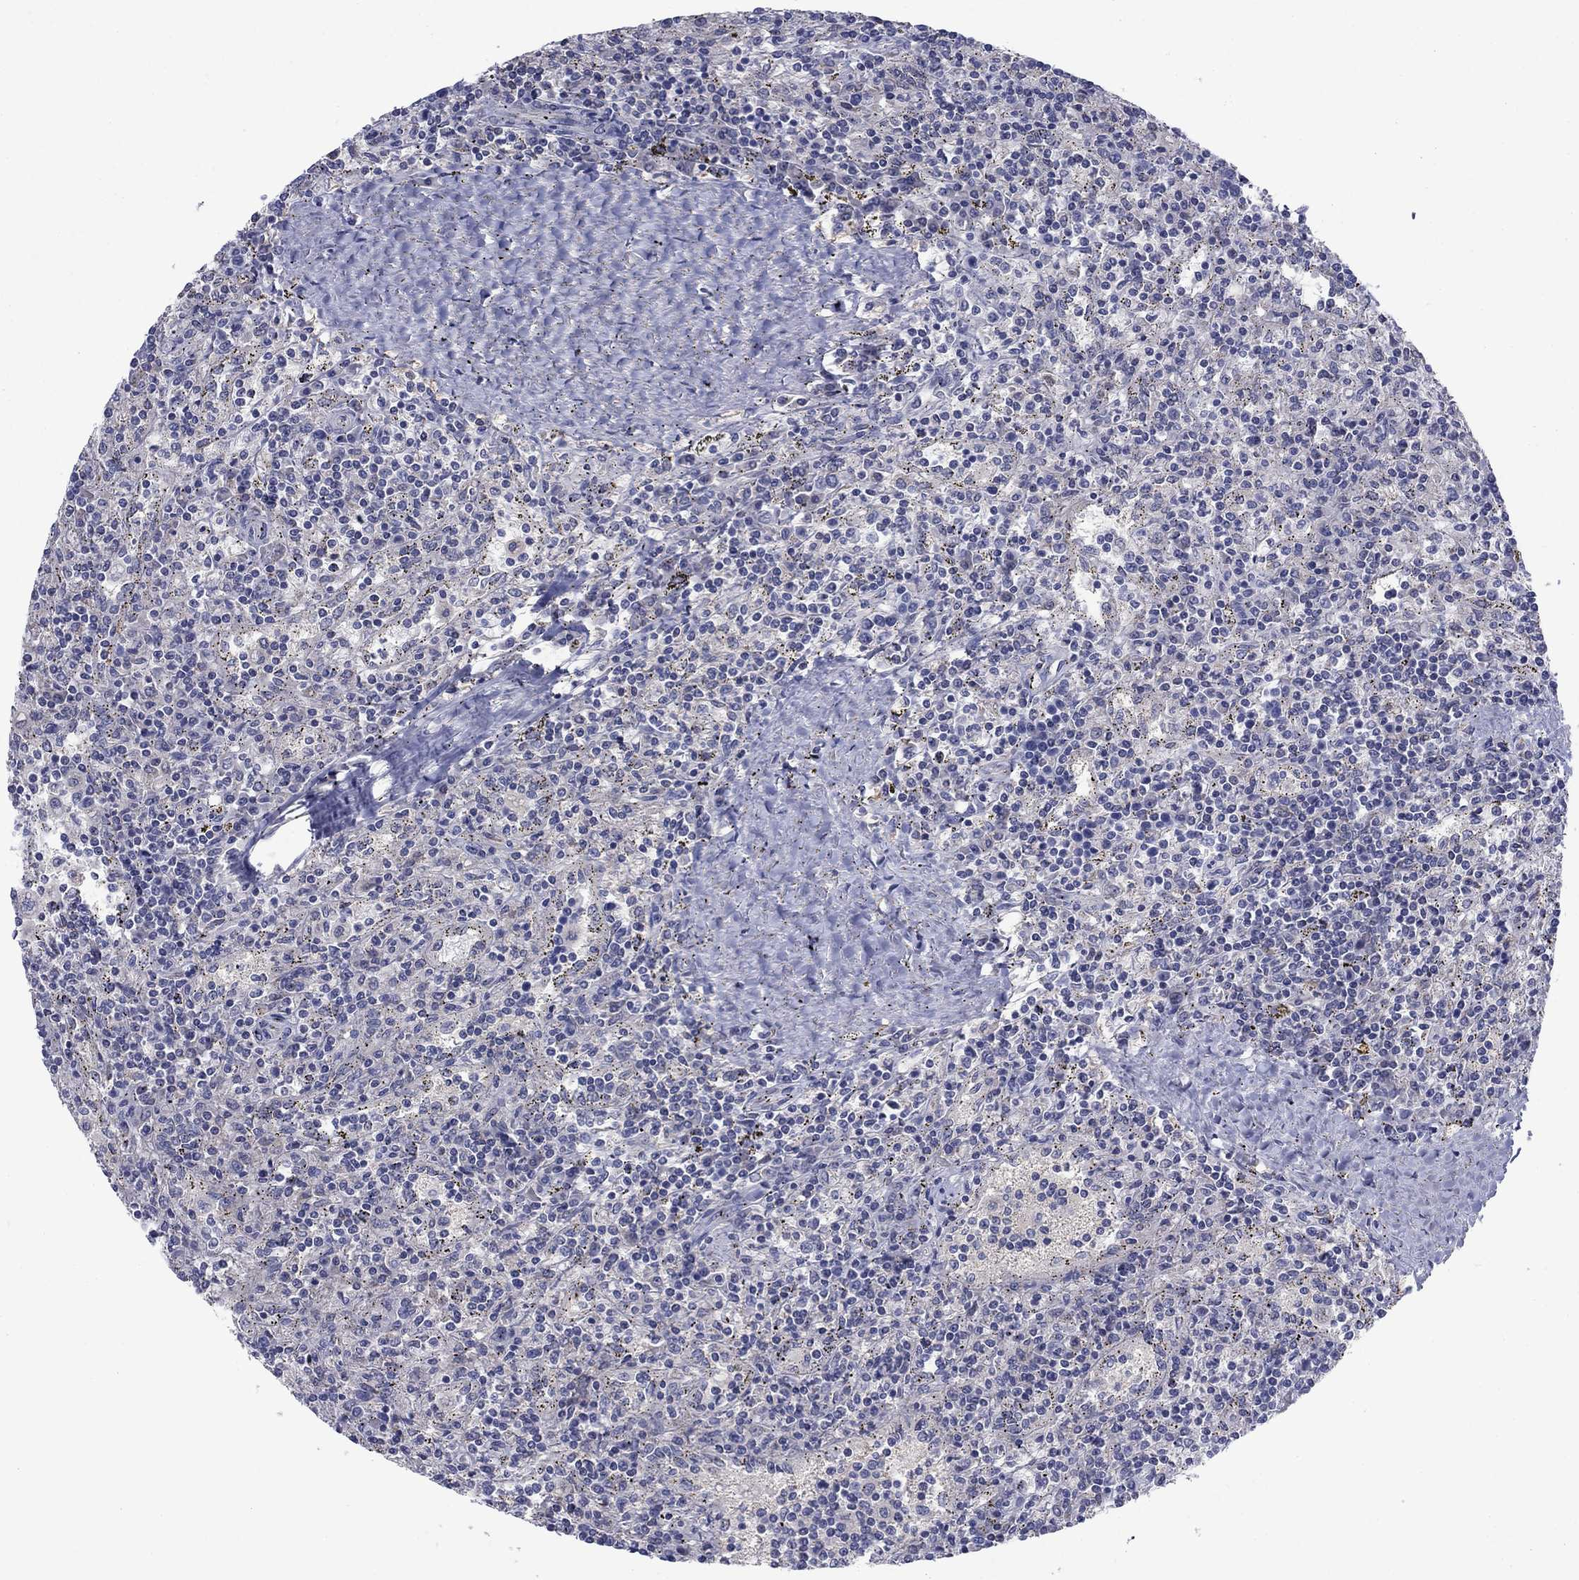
{"staining": {"intensity": "negative", "quantity": "none", "location": "none"}, "tissue": "lymphoma", "cell_type": "Tumor cells", "image_type": "cancer", "snomed": [{"axis": "morphology", "description": "Malignant lymphoma, non-Hodgkin's type, Low grade"}, {"axis": "topography", "description": "Spleen"}], "caption": "IHC of low-grade malignant lymphoma, non-Hodgkin's type reveals no staining in tumor cells.", "gene": "GRHPR", "patient": {"sex": "male", "age": 62}}